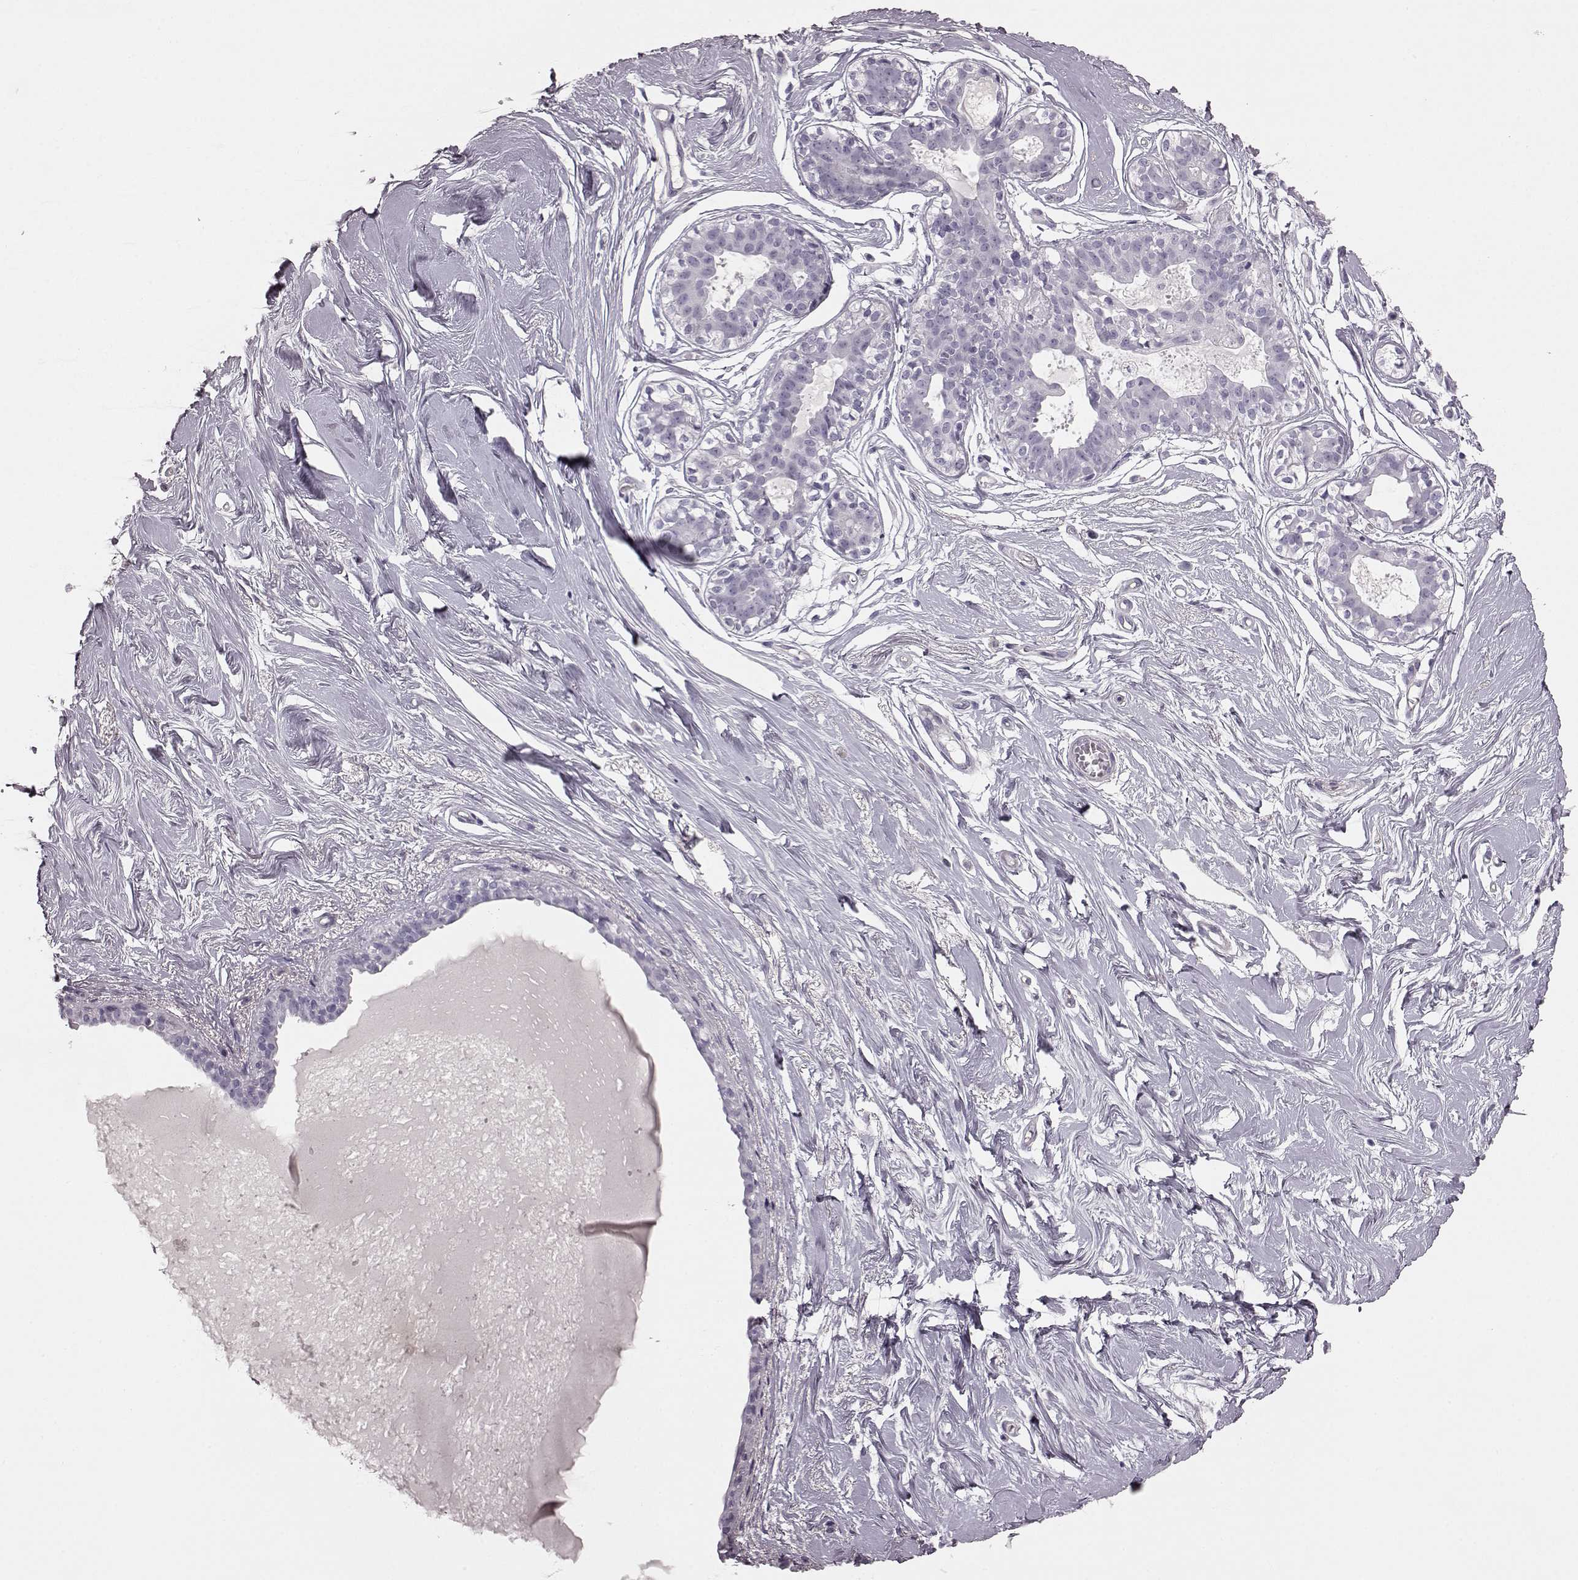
{"staining": {"intensity": "negative", "quantity": "none", "location": "none"}, "tissue": "breast", "cell_type": "Adipocytes", "image_type": "normal", "snomed": [{"axis": "morphology", "description": "Normal tissue, NOS"}, {"axis": "topography", "description": "Breast"}], "caption": "Adipocytes show no significant protein positivity in unremarkable breast.", "gene": "SNTG1", "patient": {"sex": "female", "age": 49}}